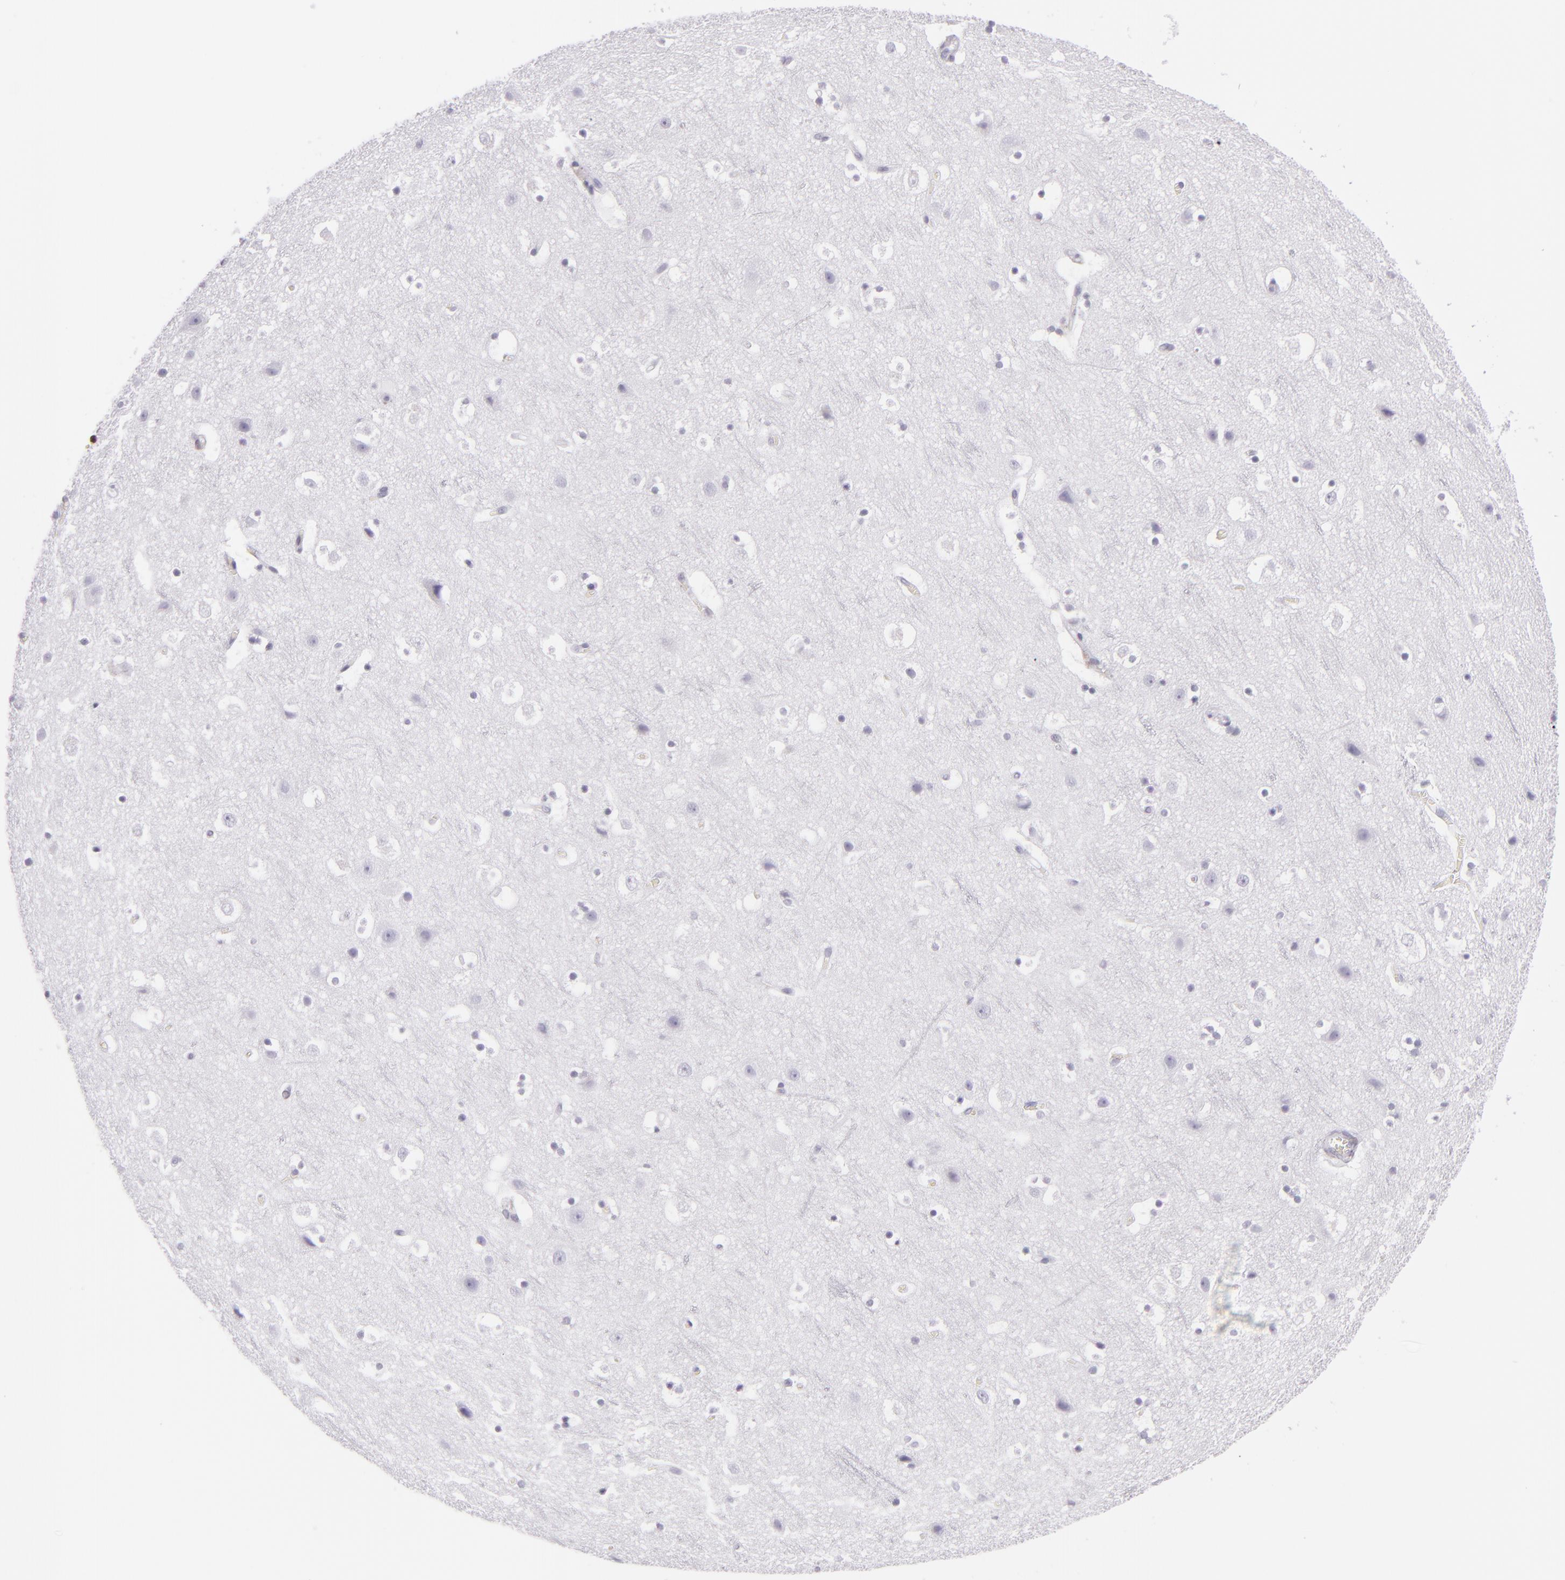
{"staining": {"intensity": "negative", "quantity": "none", "location": "none"}, "tissue": "cerebral cortex", "cell_type": "Endothelial cells", "image_type": "normal", "snomed": [{"axis": "morphology", "description": "Normal tissue, NOS"}, {"axis": "topography", "description": "Cerebral cortex"}], "caption": "Immunohistochemical staining of normal cerebral cortex shows no significant expression in endothelial cells.", "gene": "MCM3", "patient": {"sex": "male", "age": 45}}